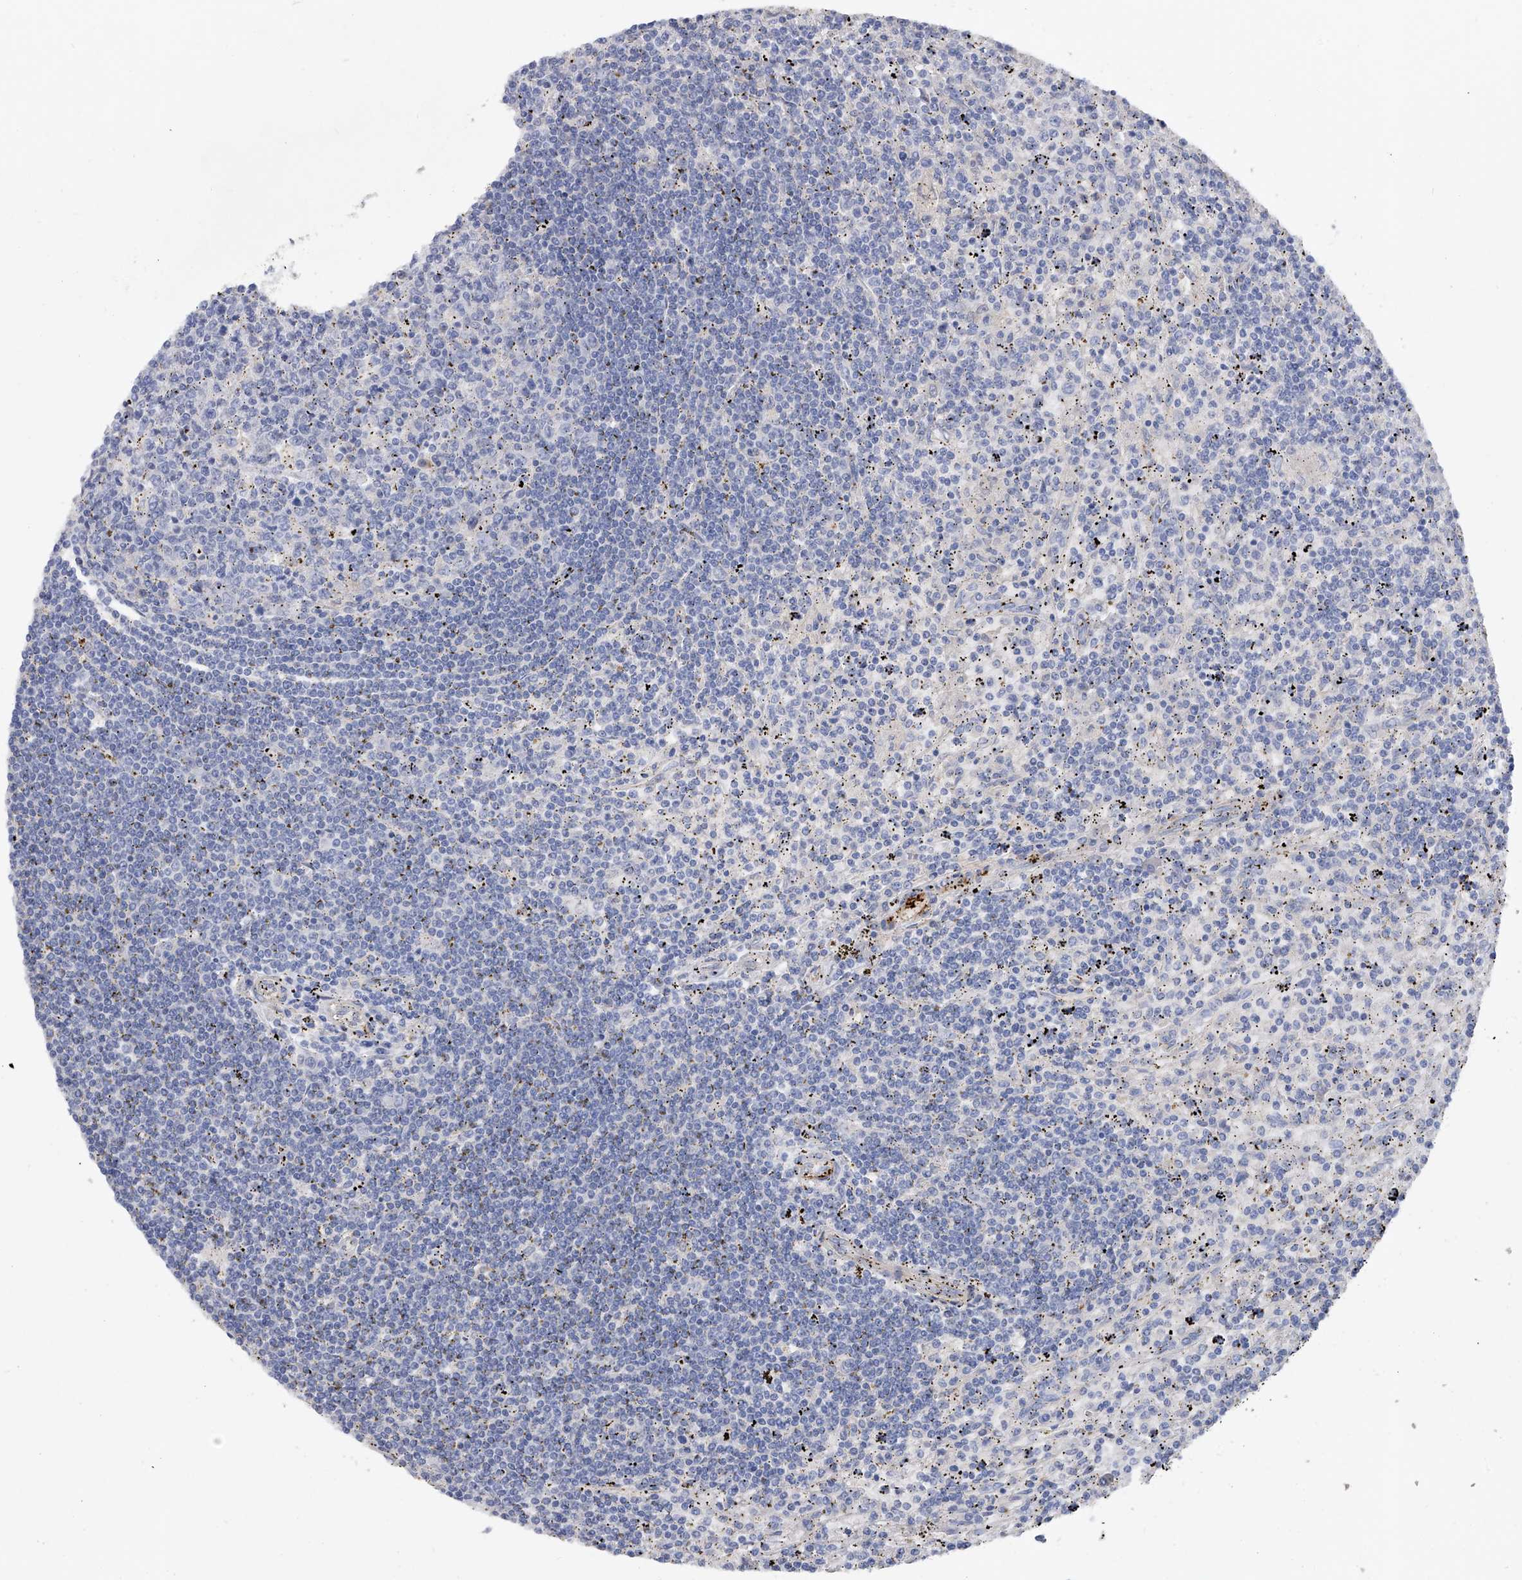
{"staining": {"intensity": "negative", "quantity": "none", "location": "none"}, "tissue": "lymphoma", "cell_type": "Tumor cells", "image_type": "cancer", "snomed": [{"axis": "morphology", "description": "Malignant lymphoma, non-Hodgkin's type, Low grade"}, {"axis": "topography", "description": "Spleen"}], "caption": "This is an IHC micrograph of human malignant lymphoma, non-Hodgkin's type (low-grade). There is no expression in tumor cells.", "gene": "RWDD2A", "patient": {"sex": "male", "age": 76}}